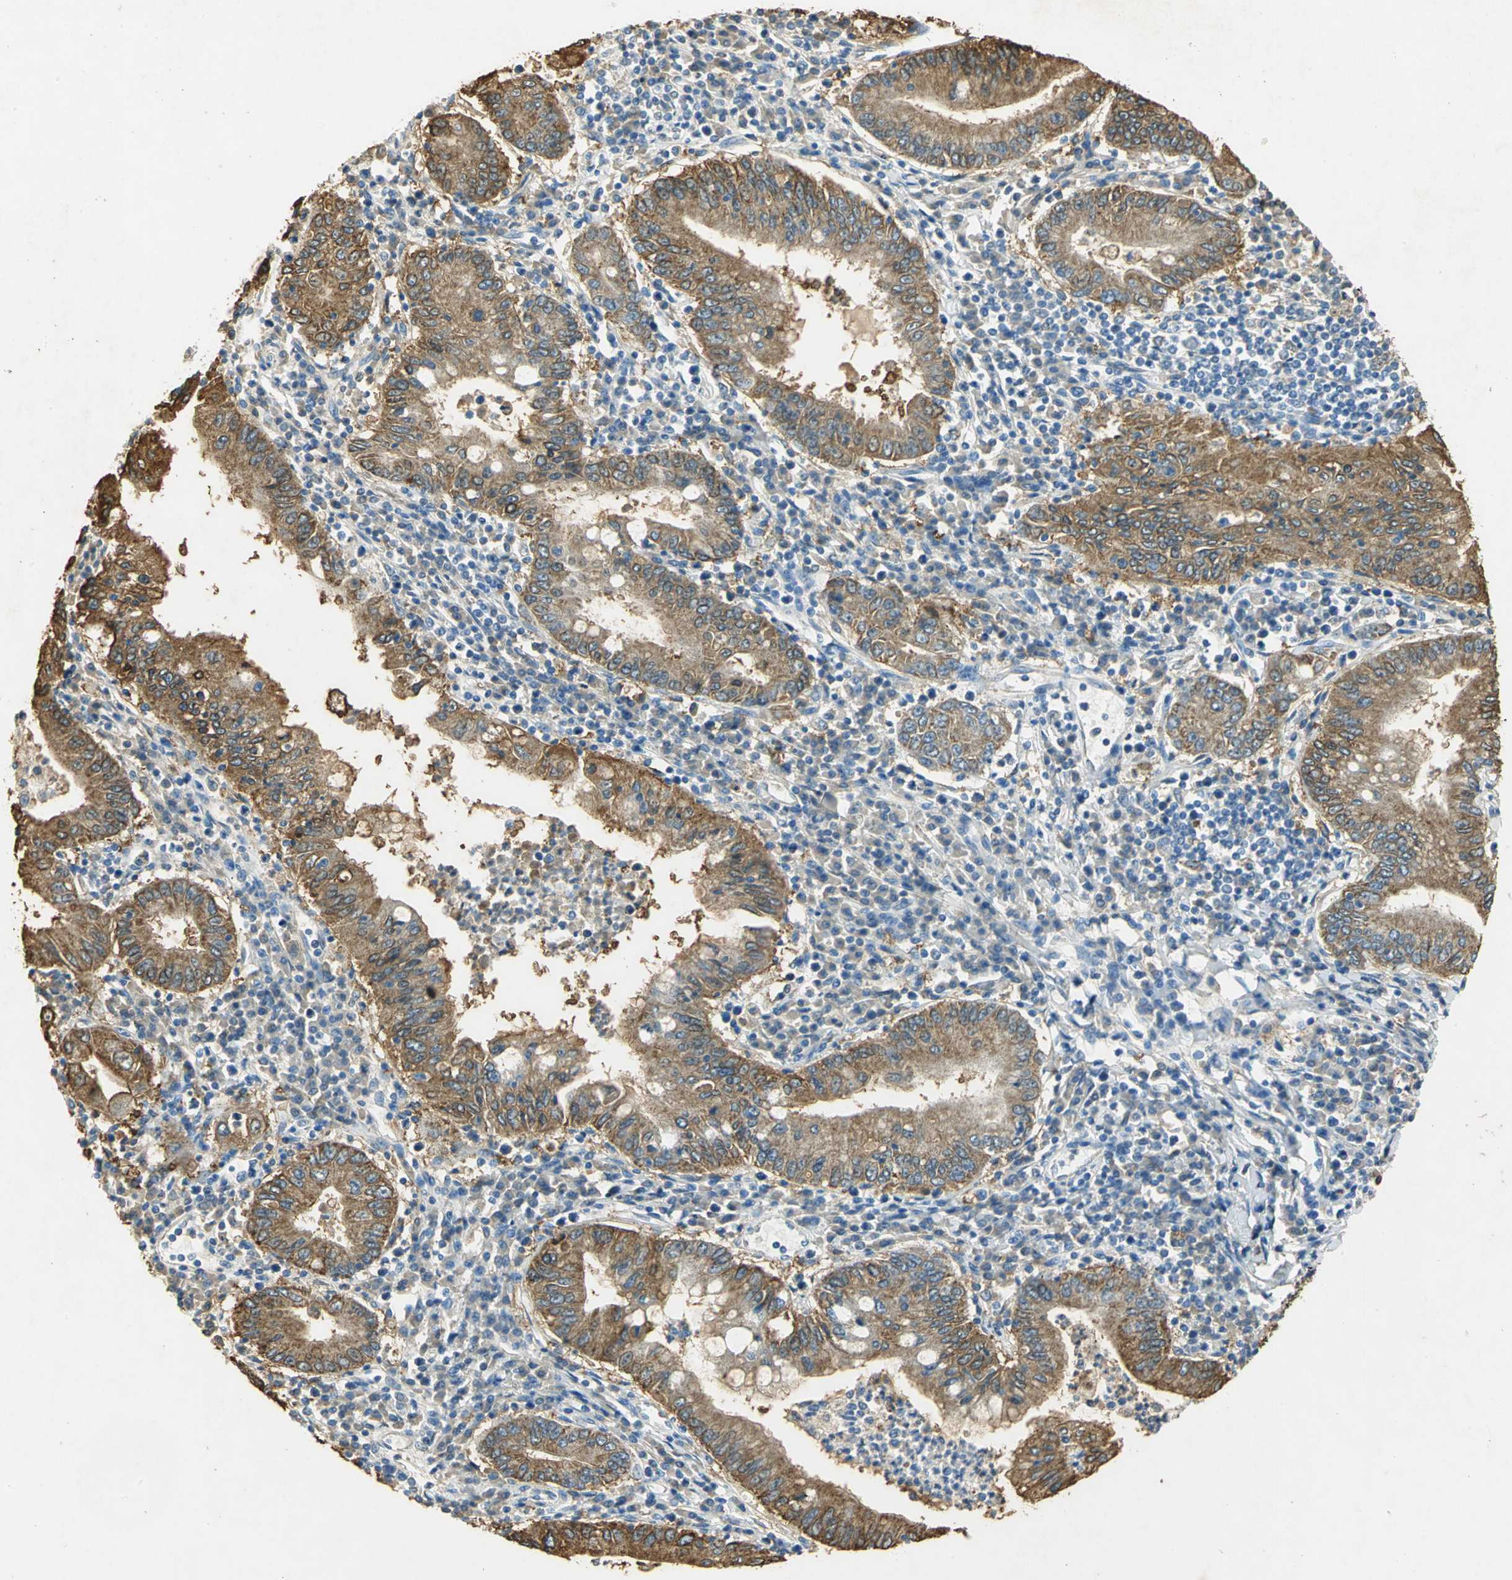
{"staining": {"intensity": "moderate", "quantity": ">75%", "location": "cytoplasmic/membranous"}, "tissue": "stomach cancer", "cell_type": "Tumor cells", "image_type": "cancer", "snomed": [{"axis": "morphology", "description": "Normal tissue, NOS"}, {"axis": "morphology", "description": "Adenocarcinoma, NOS"}, {"axis": "topography", "description": "Esophagus"}, {"axis": "topography", "description": "Stomach, upper"}, {"axis": "topography", "description": "Peripheral nerve tissue"}], "caption": "Stomach cancer (adenocarcinoma) stained with immunohistochemistry exhibits moderate cytoplasmic/membranous staining in approximately >75% of tumor cells.", "gene": "ANXA4", "patient": {"sex": "male", "age": 62}}